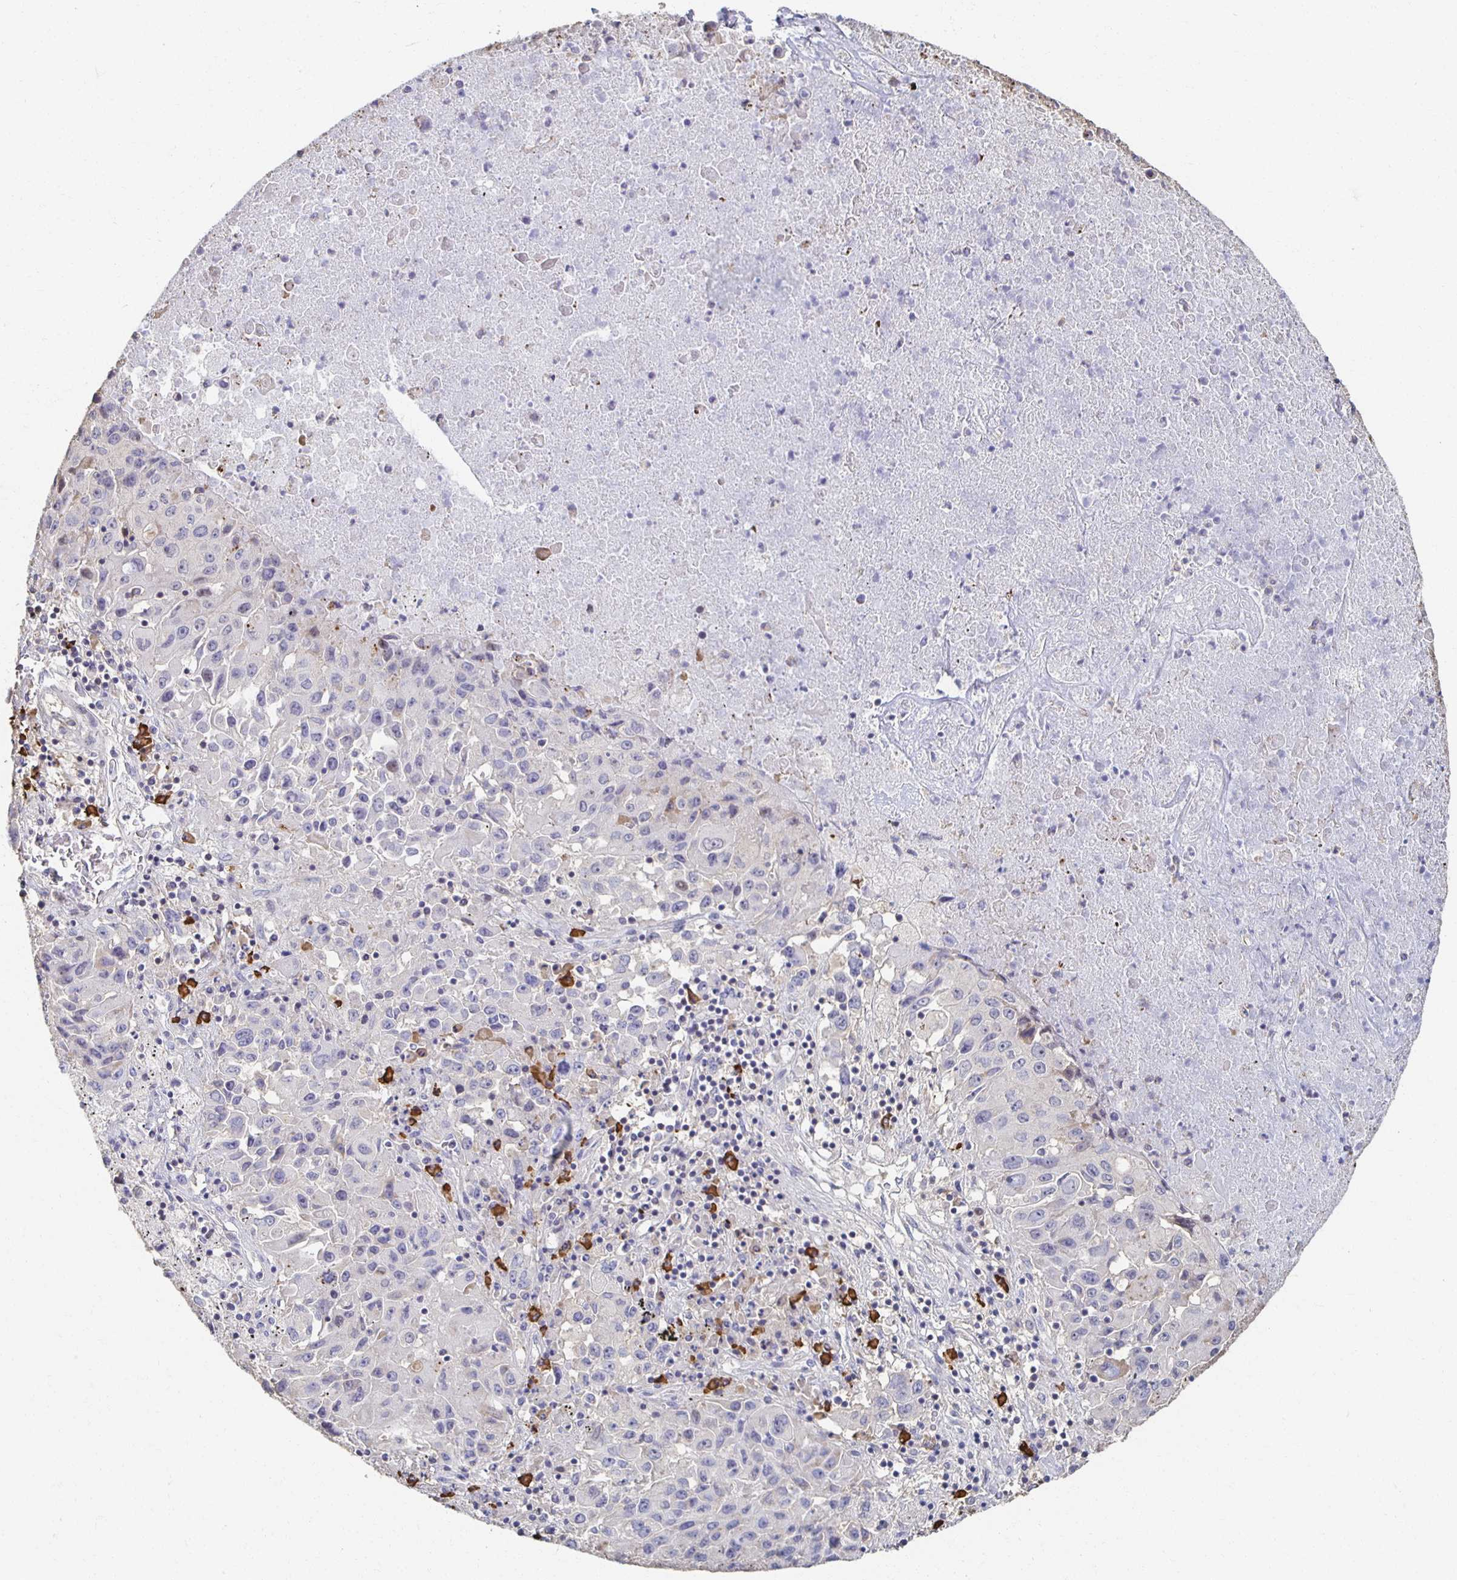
{"staining": {"intensity": "negative", "quantity": "none", "location": "none"}, "tissue": "lung cancer", "cell_type": "Tumor cells", "image_type": "cancer", "snomed": [{"axis": "morphology", "description": "Squamous cell carcinoma, NOS"}, {"axis": "topography", "description": "Lung"}], "caption": "The micrograph shows no staining of tumor cells in lung cancer (squamous cell carcinoma).", "gene": "ZNF692", "patient": {"sex": "male", "age": 63}}